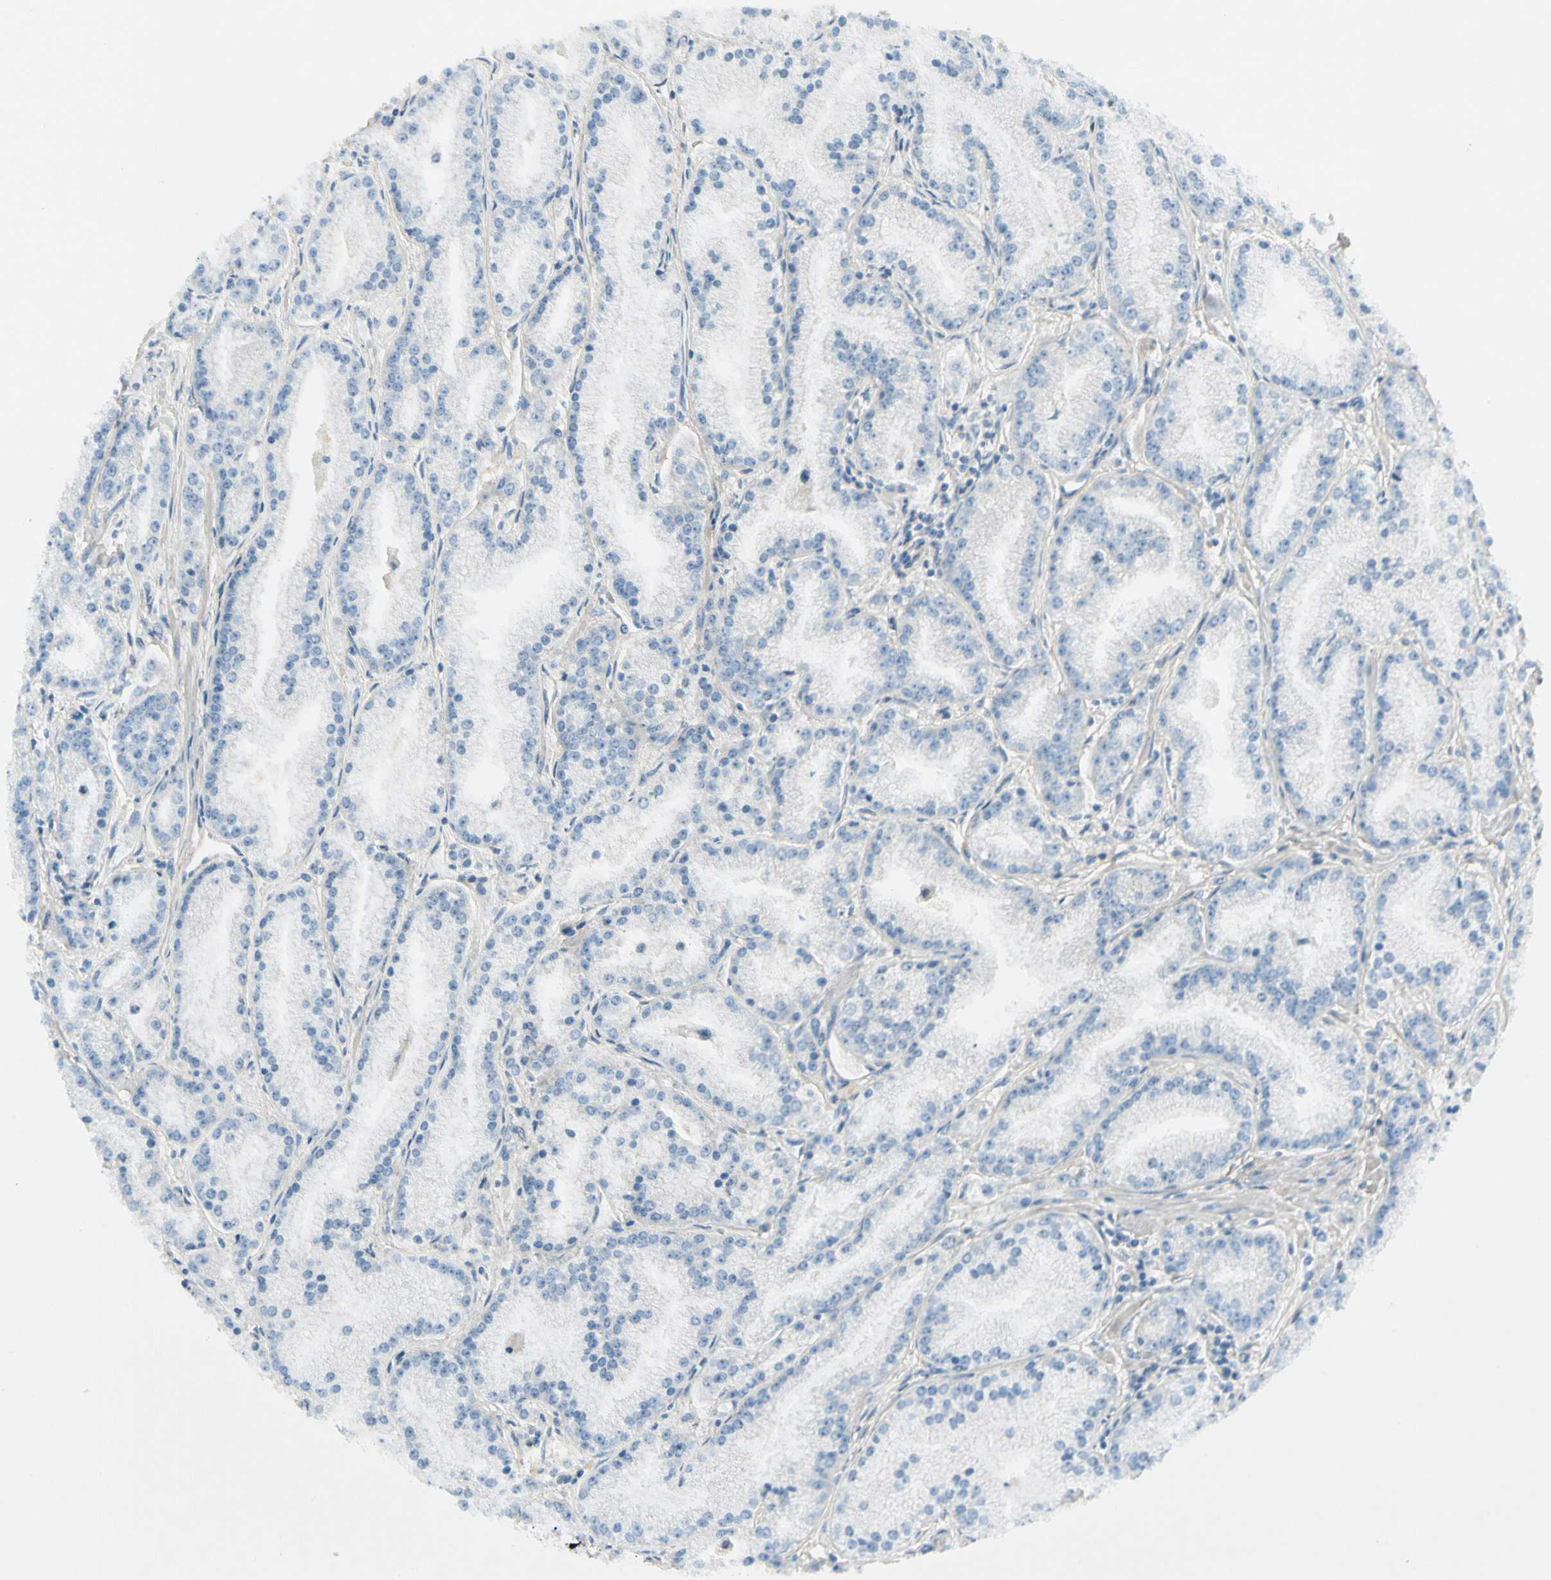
{"staining": {"intensity": "negative", "quantity": "none", "location": "none"}, "tissue": "prostate cancer", "cell_type": "Tumor cells", "image_type": "cancer", "snomed": [{"axis": "morphology", "description": "Adenocarcinoma, High grade"}, {"axis": "topography", "description": "Prostate"}], "caption": "Prostate cancer (adenocarcinoma (high-grade)) stained for a protein using immunohistochemistry (IHC) exhibits no staining tumor cells.", "gene": "CCL4", "patient": {"sex": "male", "age": 61}}